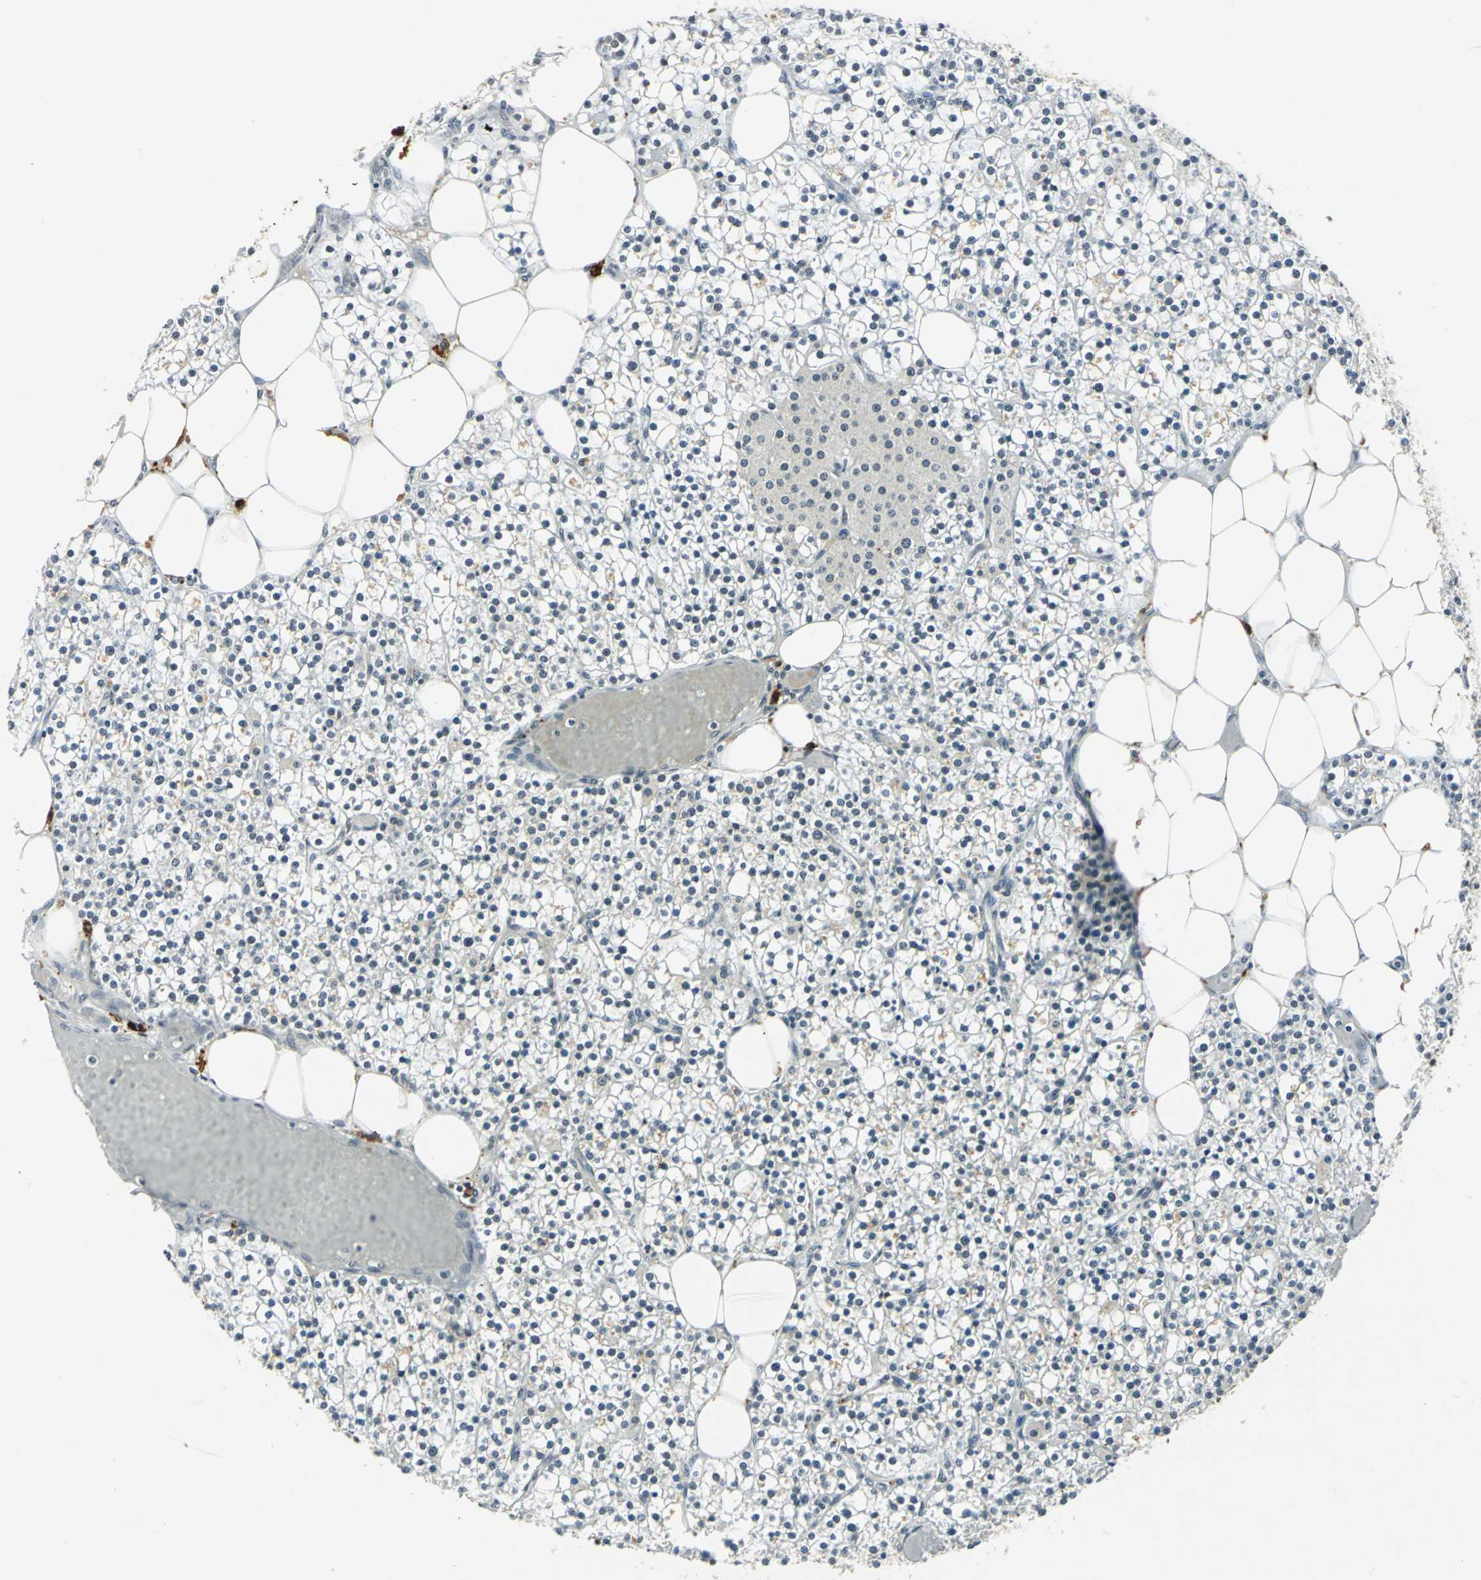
{"staining": {"intensity": "weak", "quantity": "<25%", "location": "nuclear"}, "tissue": "parathyroid gland", "cell_type": "Glandular cells", "image_type": "normal", "snomed": [{"axis": "morphology", "description": "Normal tissue, NOS"}, {"axis": "topography", "description": "Parathyroid gland"}], "caption": "The histopathology image demonstrates no significant expression in glandular cells of parathyroid gland. (Brightfield microscopy of DAB immunohistochemistry (IHC) at high magnification).", "gene": "MTMR10", "patient": {"sex": "female", "age": 63}}